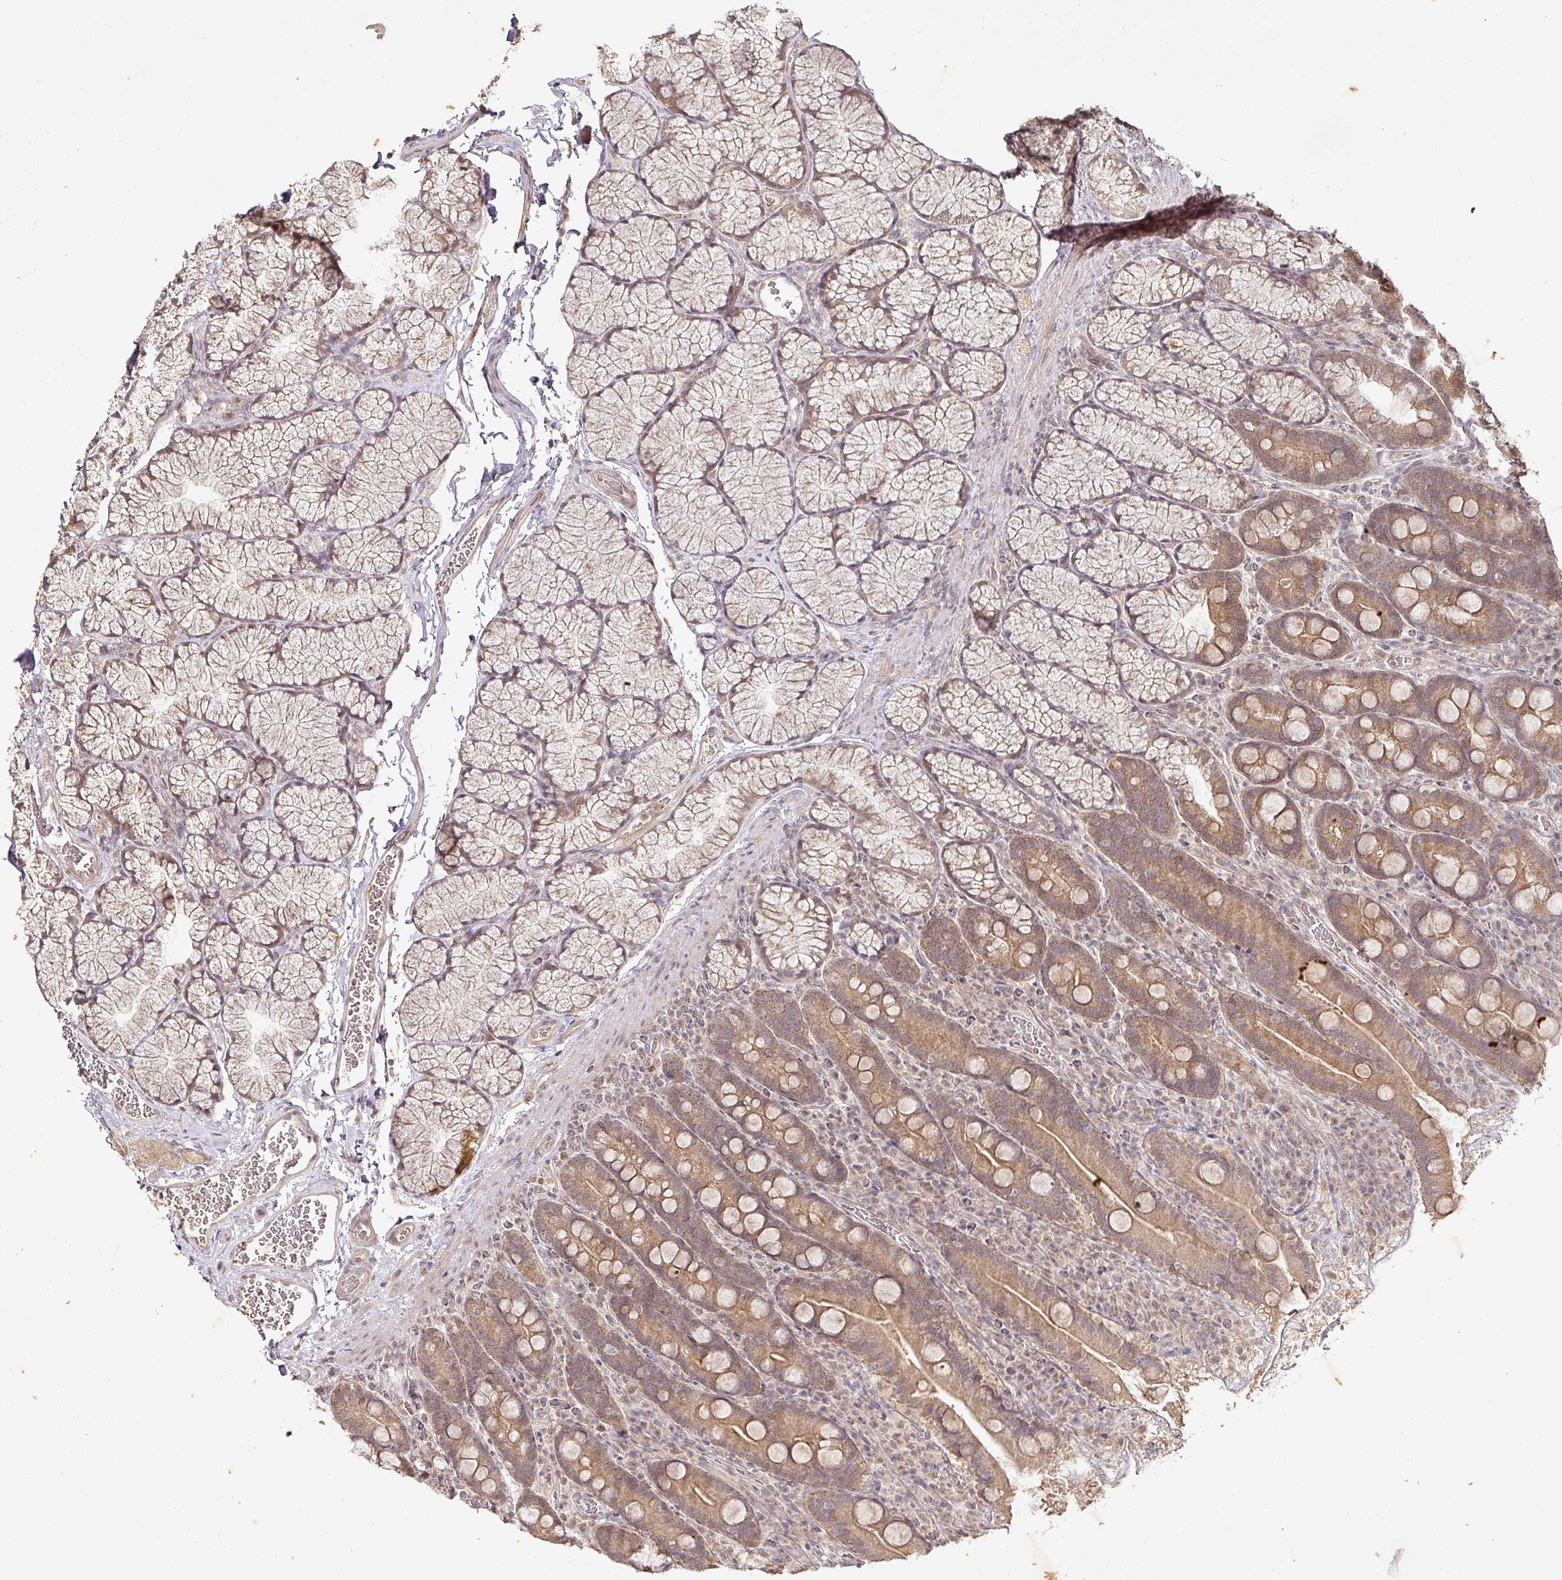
{"staining": {"intensity": "moderate", "quantity": ">75%", "location": "cytoplasmic/membranous"}, "tissue": "duodenum", "cell_type": "Glandular cells", "image_type": "normal", "snomed": [{"axis": "morphology", "description": "Normal tissue, NOS"}, {"axis": "topography", "description": "Duodenum"}], "caption": "Immunohistochemistry (DAB) staining of benign human duodenum demonstrates moderate cytoplasmic/membranous protein positivity in about >75% of glandular cells.", "gene": "CAPN5", "patient": {"sex": "male", "age": 35}}